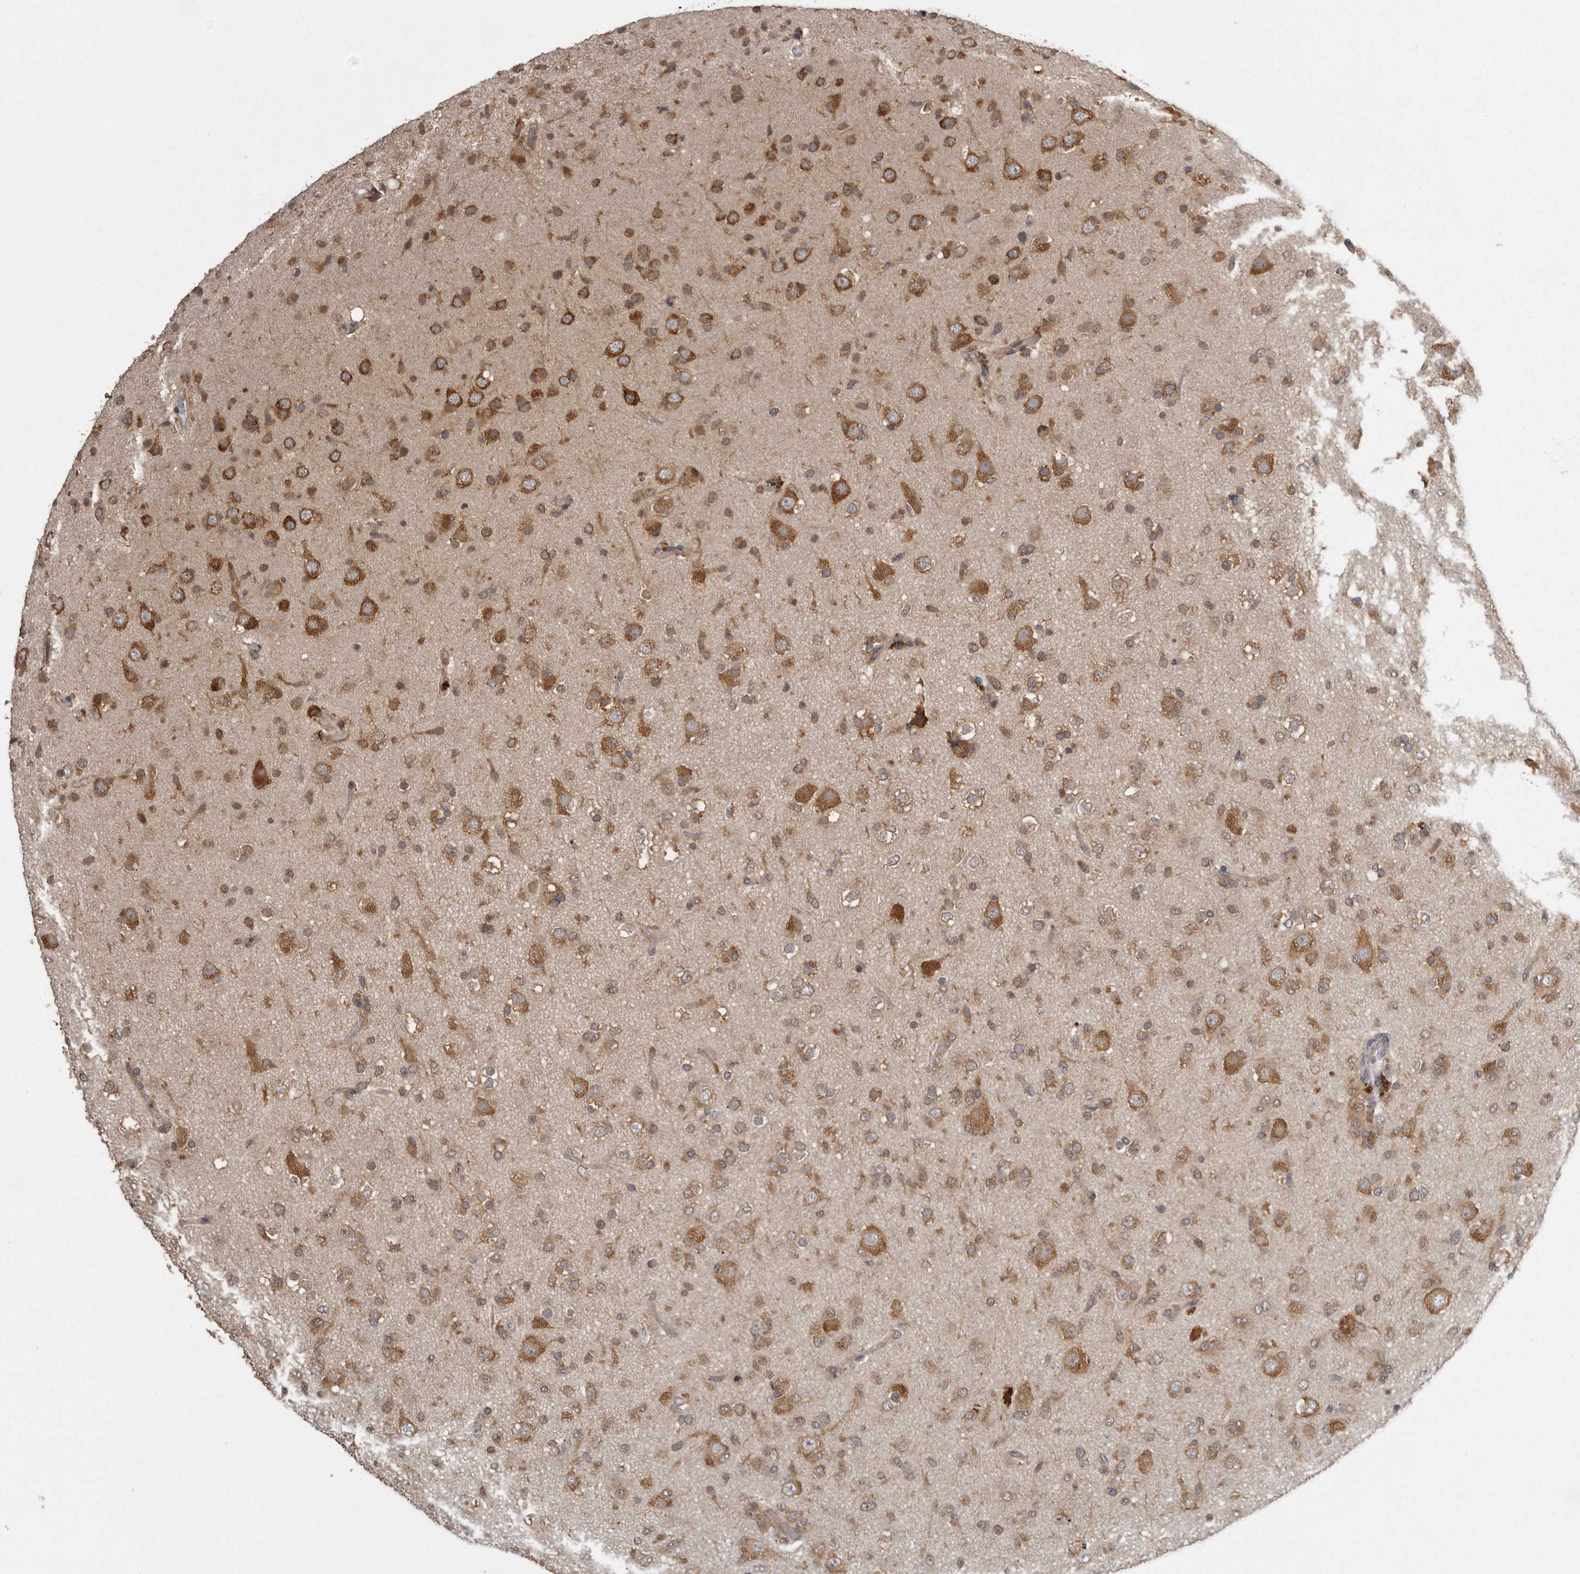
{"staining": {"intensity": "moderate", "quantity": ">75%", "location": "cytoplasmic/membranous"}, "tissue": "glioma", "cell_type": "Tumor cells", "image_type": "cancer", "snomed": [{"axis": "morphology", "description": "Glioma, malignant, Low grade"}, {"axis": "topography", "description": "Brain"}], "caption": "Approximately >75% of tumor cells in glioma exhibit moderate cytoplasmic/membranous protein staining as visualized by brown immunohistochemical staining.", "gene": "DARS1", "patient": {"sex": "male", "age": 65}}